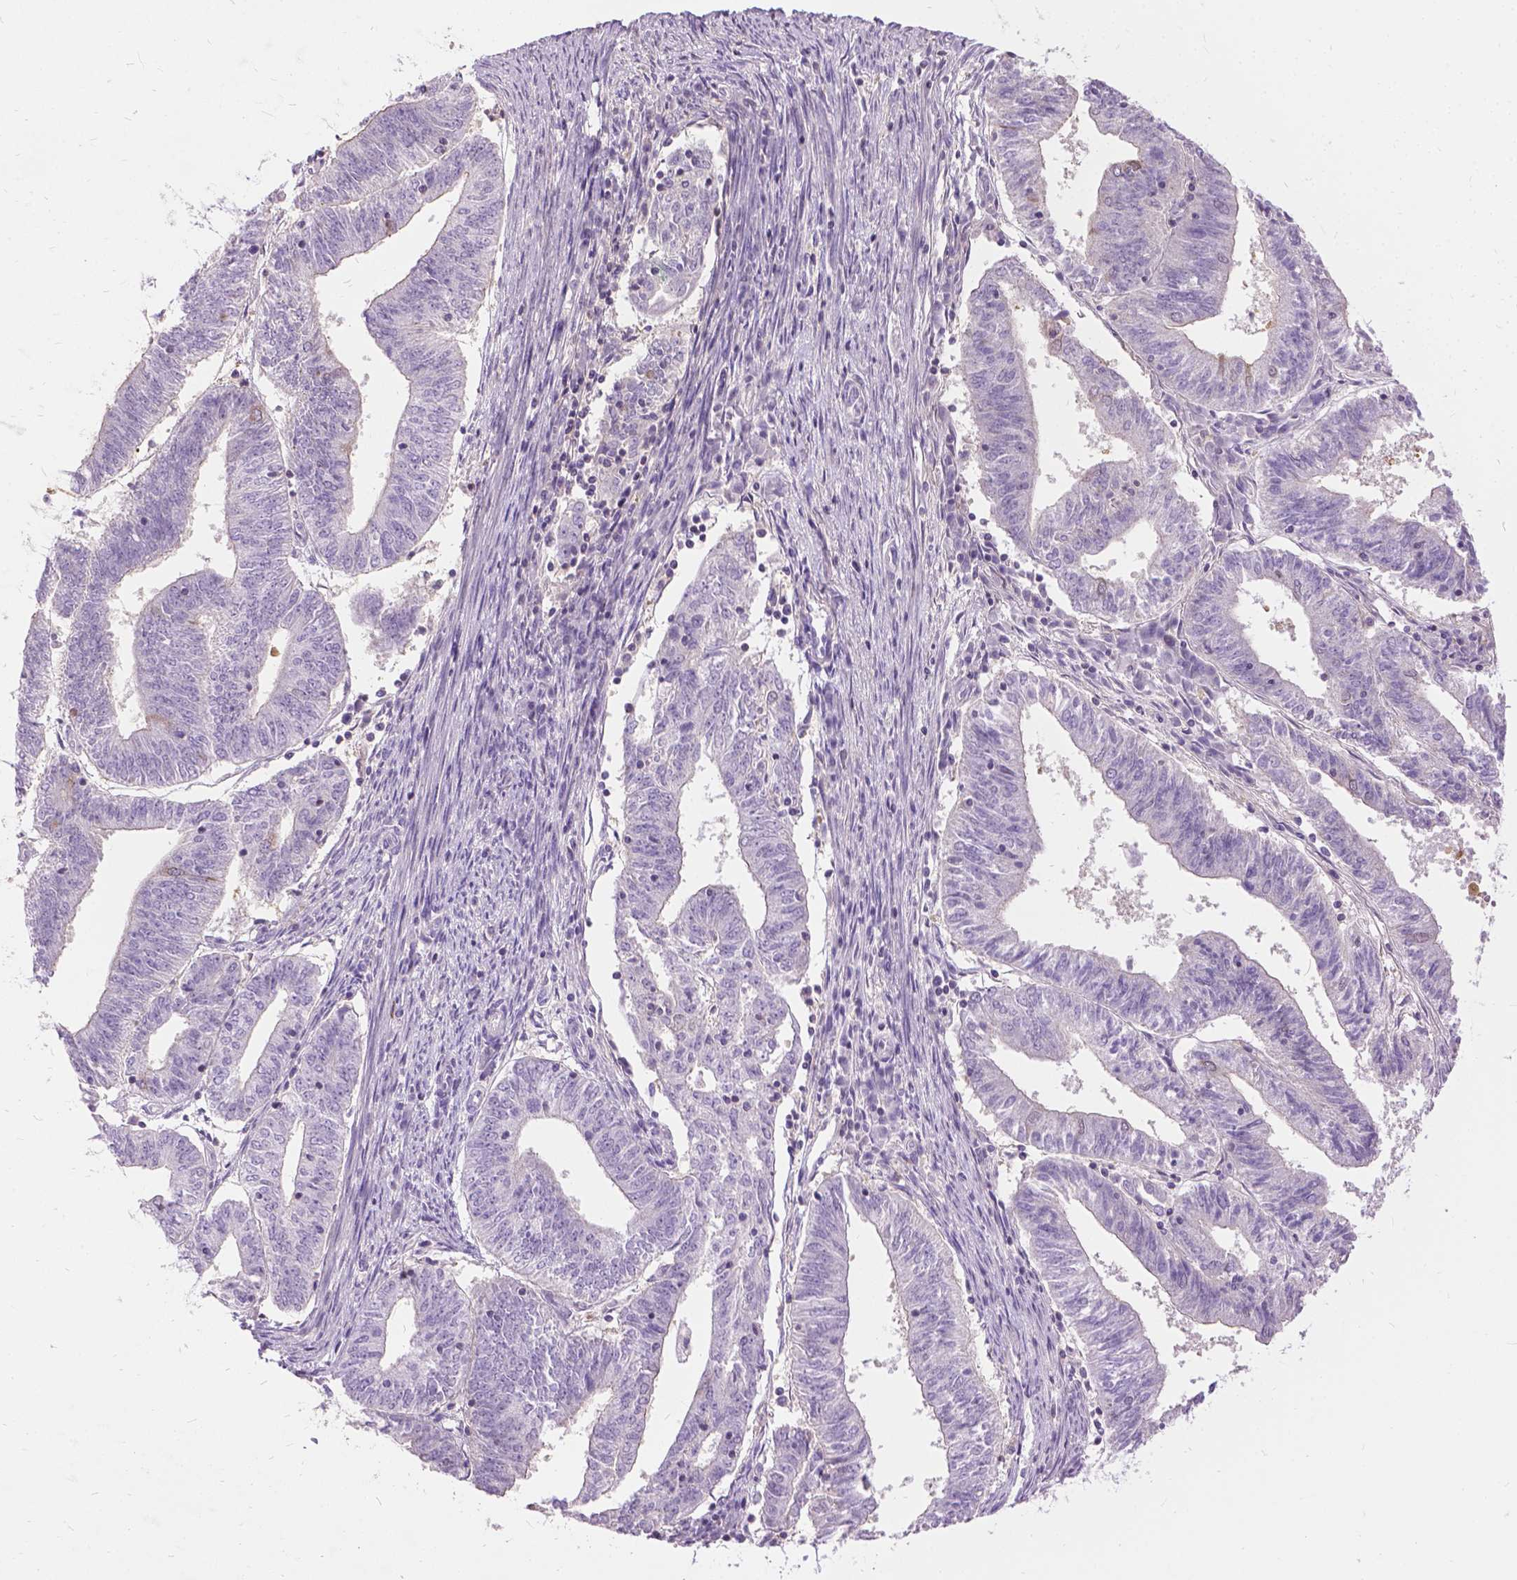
{"staining": {"intensity": "negative", "quantity": "none", "location": "none"}, "tissue": "endometrial cancer", "cell_type": "Tumor cells", "image_type": "cancer", "snomed": [{"axis": "morphology", "description": "Adenocarcinoma, NOS"}, {"axis": "topography", "description": "Endometrium"}], "caption": "Micrograph shows no protein staining in tumor cells of endometrial cancer (adenocarcinoma) tissue.", "gene": "JAK3", "patient": {"sex": "female", "age": 82}}